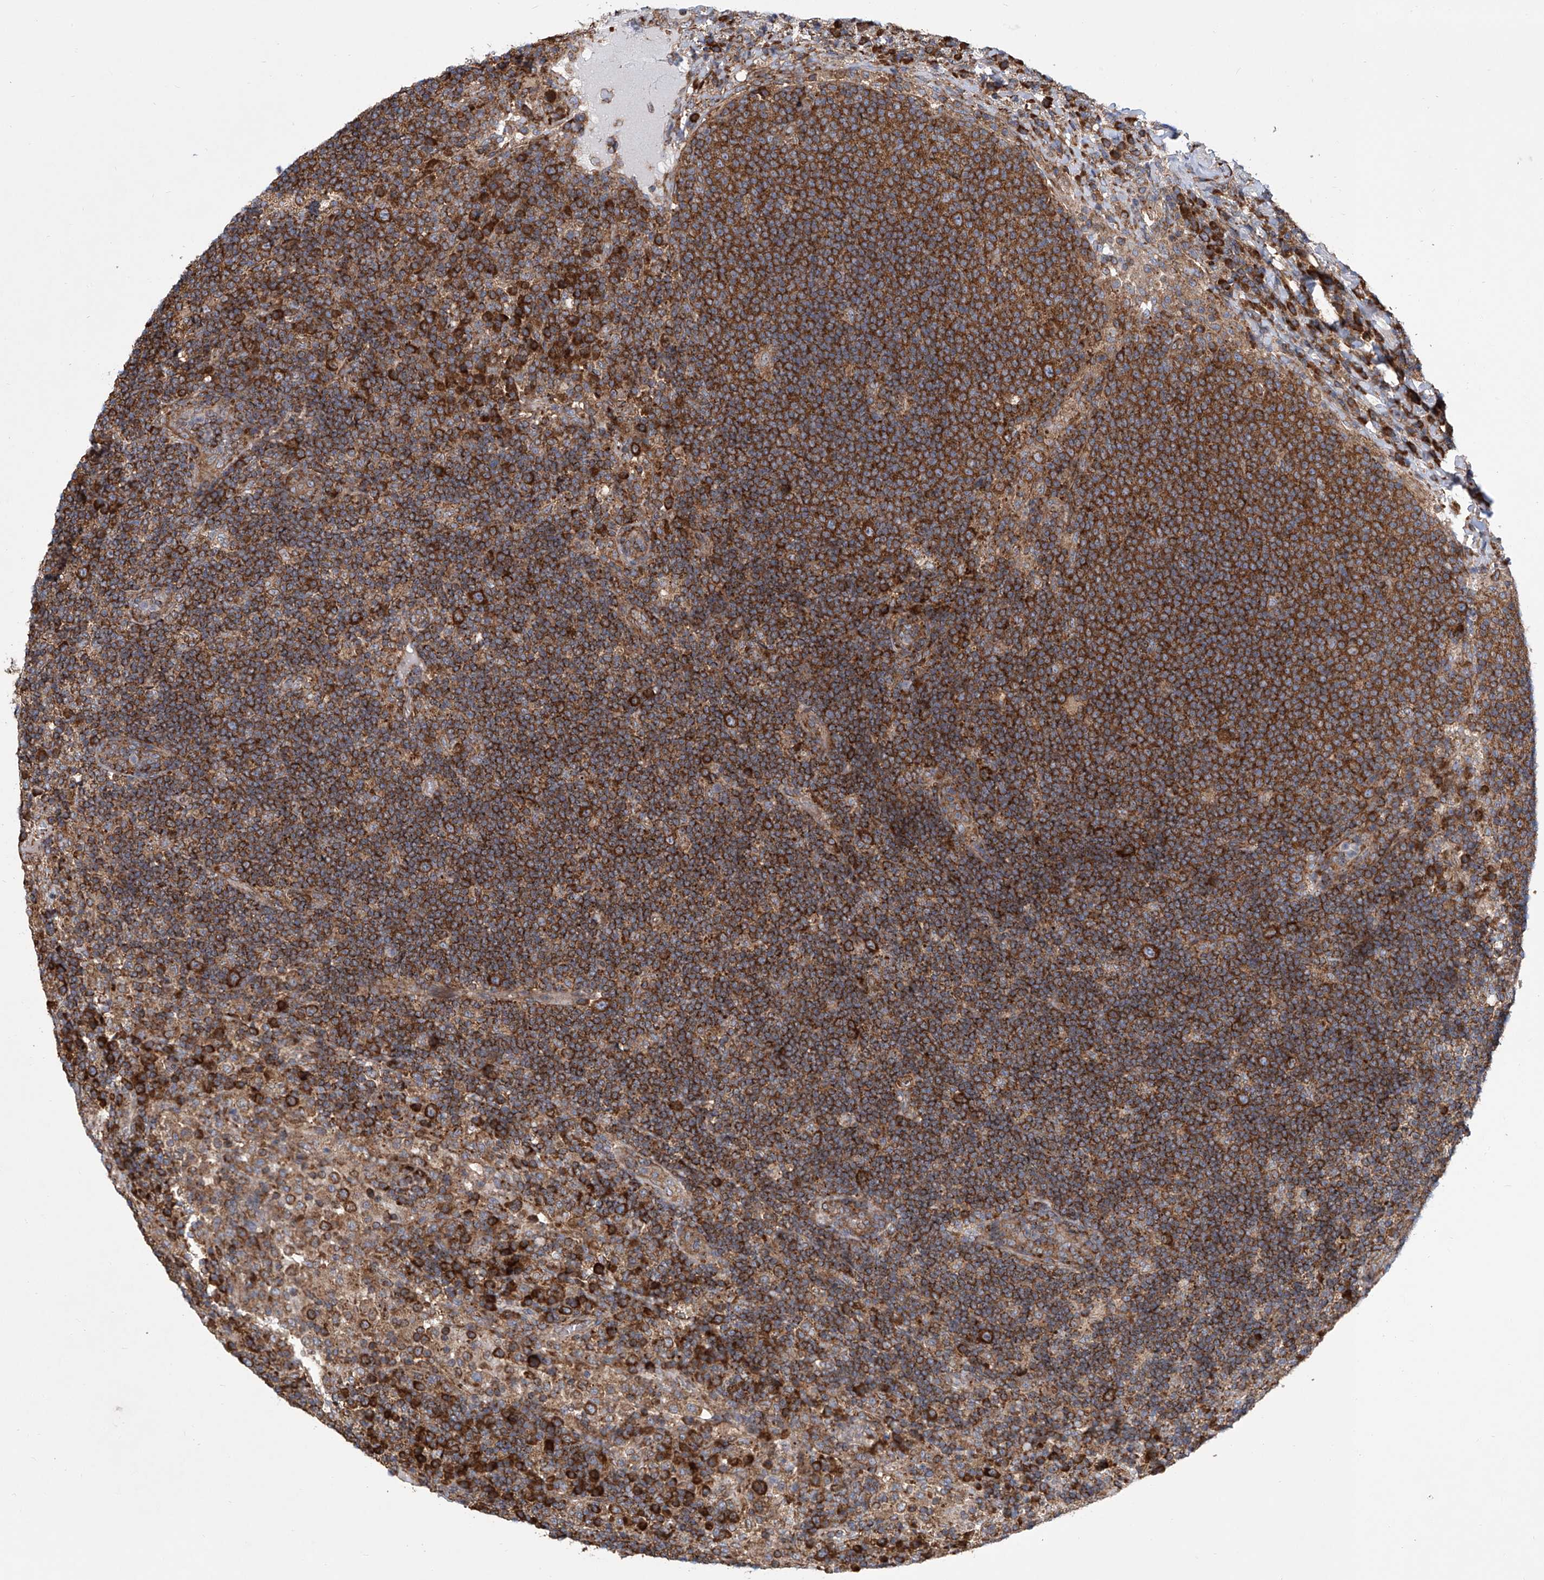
{"staining": {"intensity": "strong", "quantity": ">75%", "location": "cytoplasmic/membranous"}, "tissue": "lymph node", "cell_type": "Germinal center cells", "image_type": "normal", "snomed": [{"axis": "morphology", "description": "Normal tissue, NOS"}, {"axis": "topography", "description": "Lymph node"}], "caption": "The micrograph reveals a brown stain indicating the presence of a protein in the cytoplasmic/membranous of germinal center cells in lymph node. The staining was performed using DAB to visualize the protein expression in brown, while the nuclei were stained in blue with hematoxylin (Magnification: 20x).", "gene": "SENP2", "patient": {"sex": "female", "age": 53}}